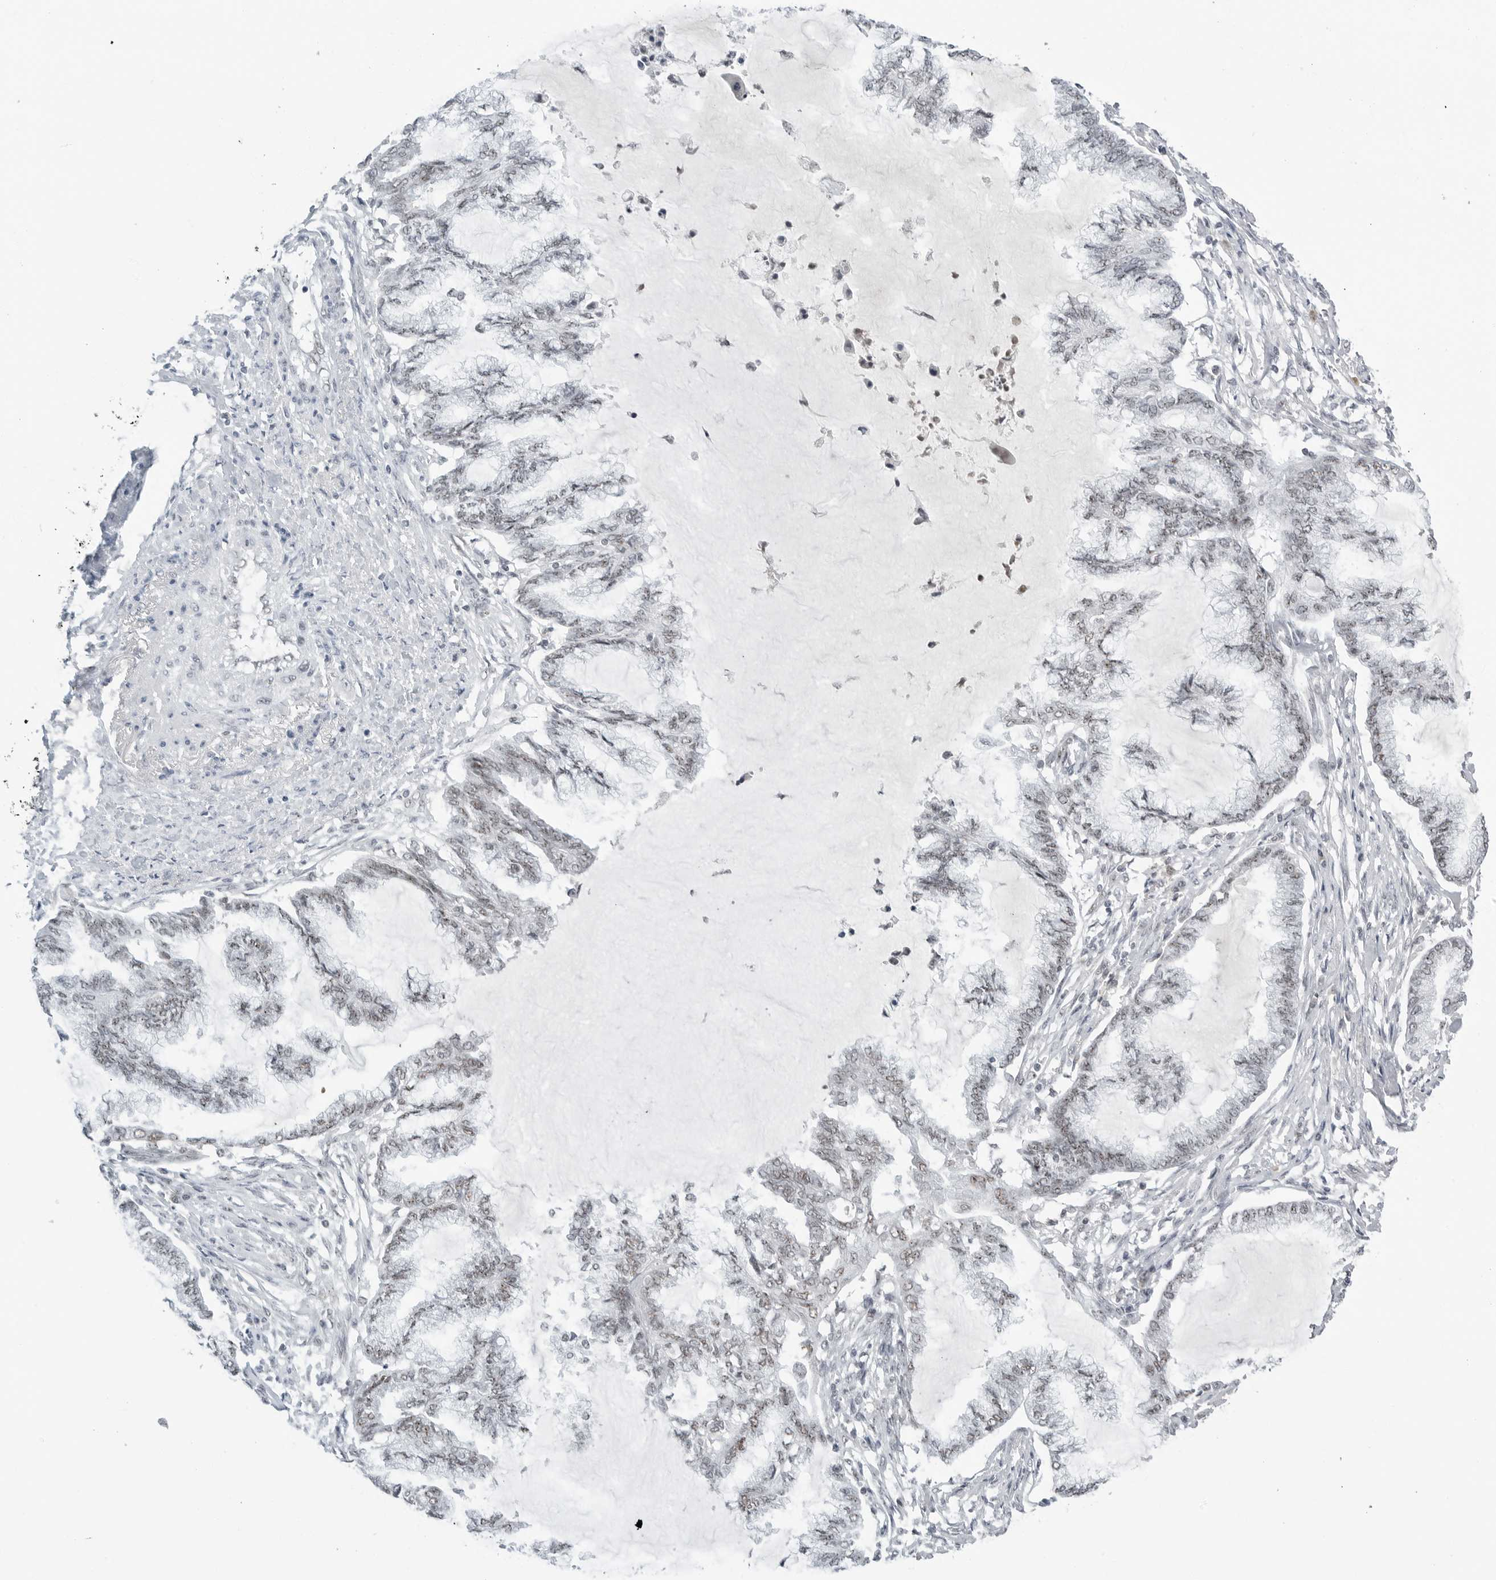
{"staining": {"intensity": "weak", "quantity": "<25%", "location": "nuclear"}, "tissue": "endometrial cancer", "cell_type": "Tumor cells", "image_type": "cancer", "snomed": [{"axis": "morphology", "description": "Adenocarcinoma, NOS"}, {"axis": "topography", "description": "Endometrium"}], "caption": "DAB immunohistochemical staining of human endometrial cancer (adenocarcinoma) reveals no significant expression in tumor cells.", "gene": "WRAP53", "patient": {"sex": "female", "age": 86}}